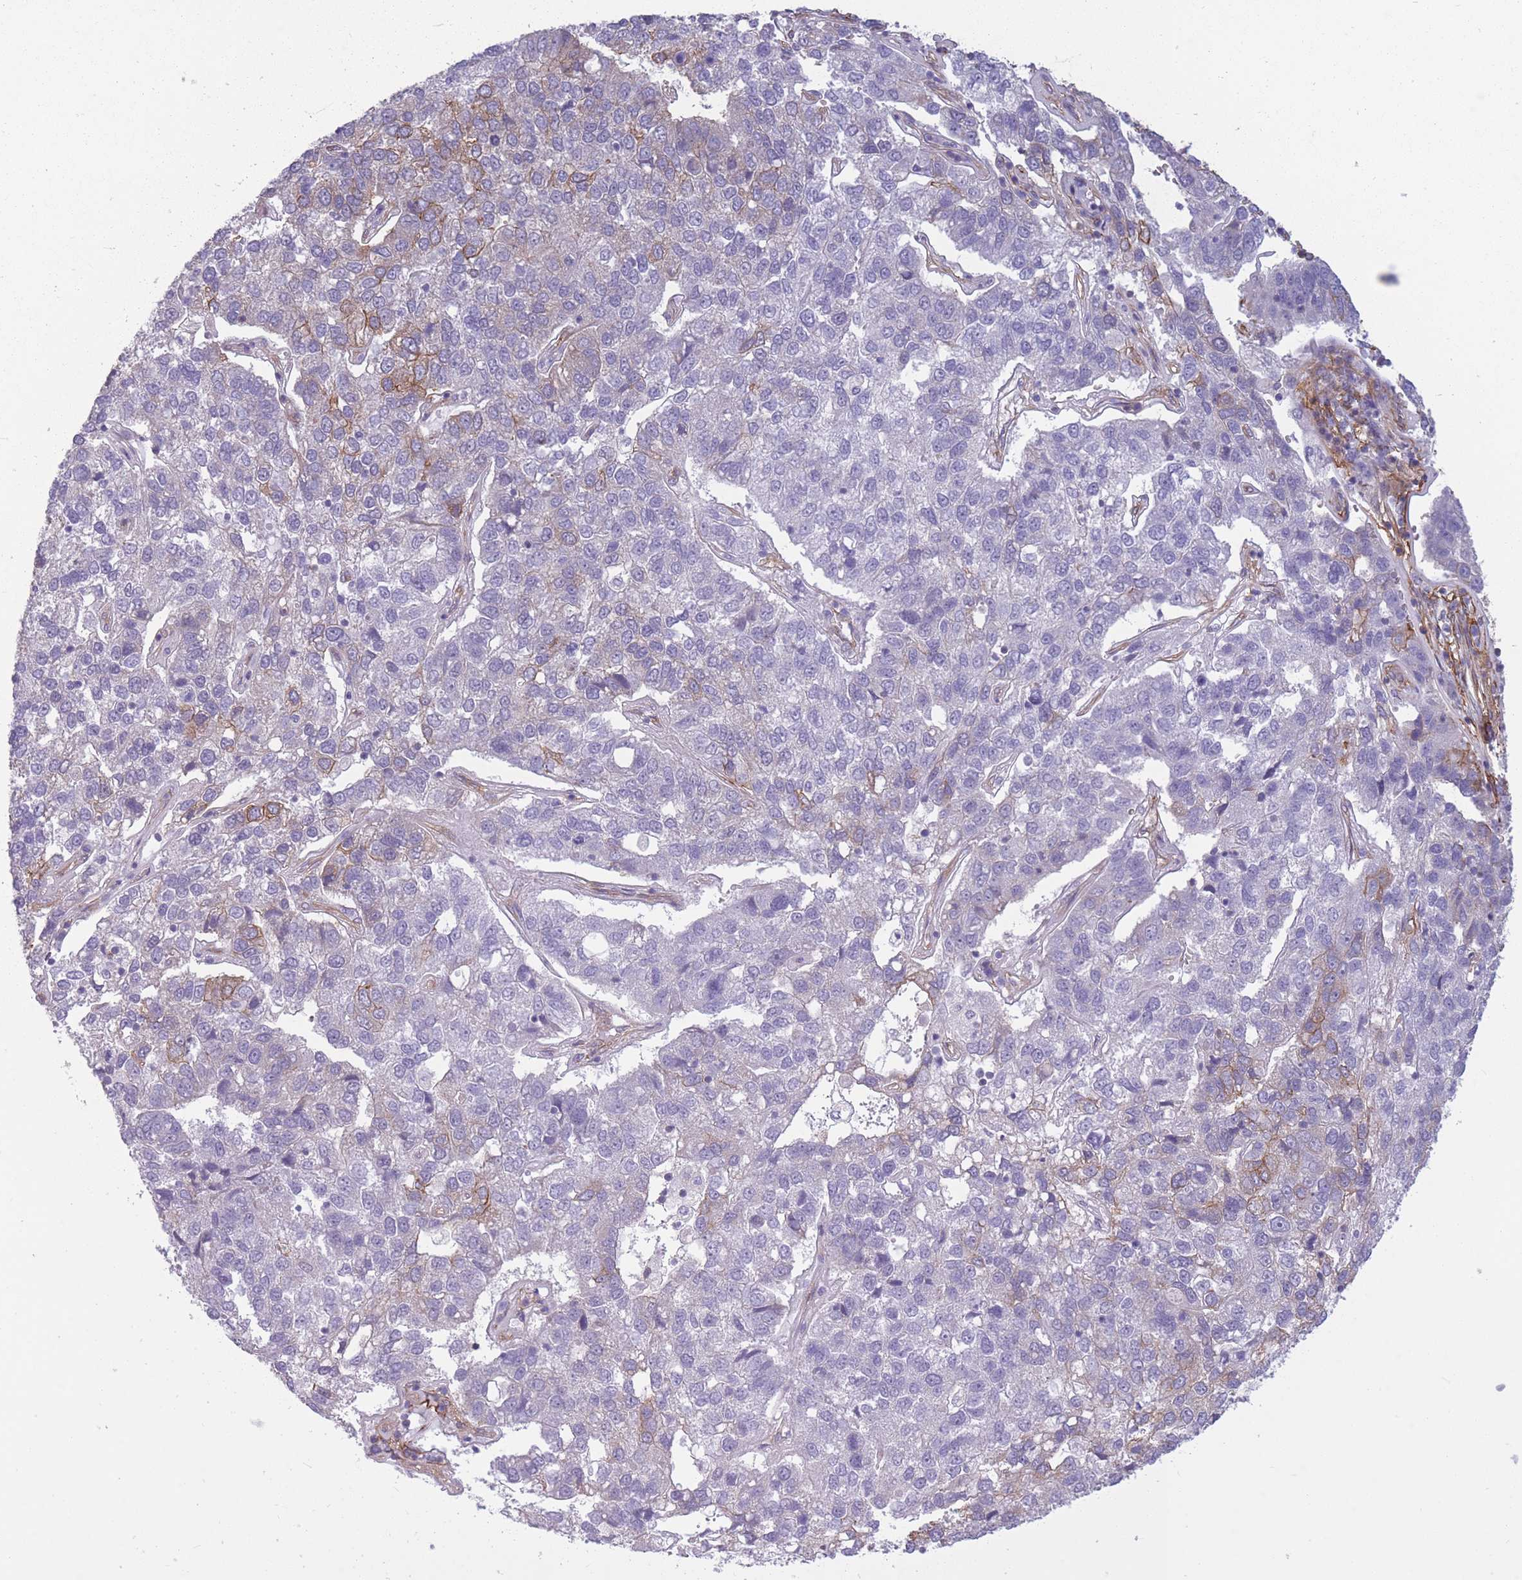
{"staining": {"intensity": "moderate", "quantity": "<25%", "location": "cytoplasmic/membranous"}, "tissue": "pancreatic cancer", "cell_type": "Tumor cells", "image_type": "cancer", "snomed": [{"axis": "morphology", "description": "Adenocarcinoma, NOS"}, {"axis": "topography", "description": "Pancreas"}], "caption": "There is low levels of moderate cytoplasmic/membranous expression in tumor cells of adenocarcinoma (pancreatic), as demonstrated by immunohistochemical staining (brown color).", "gene": "ADD1", "patient": {"sex": "female", "age": 61}}